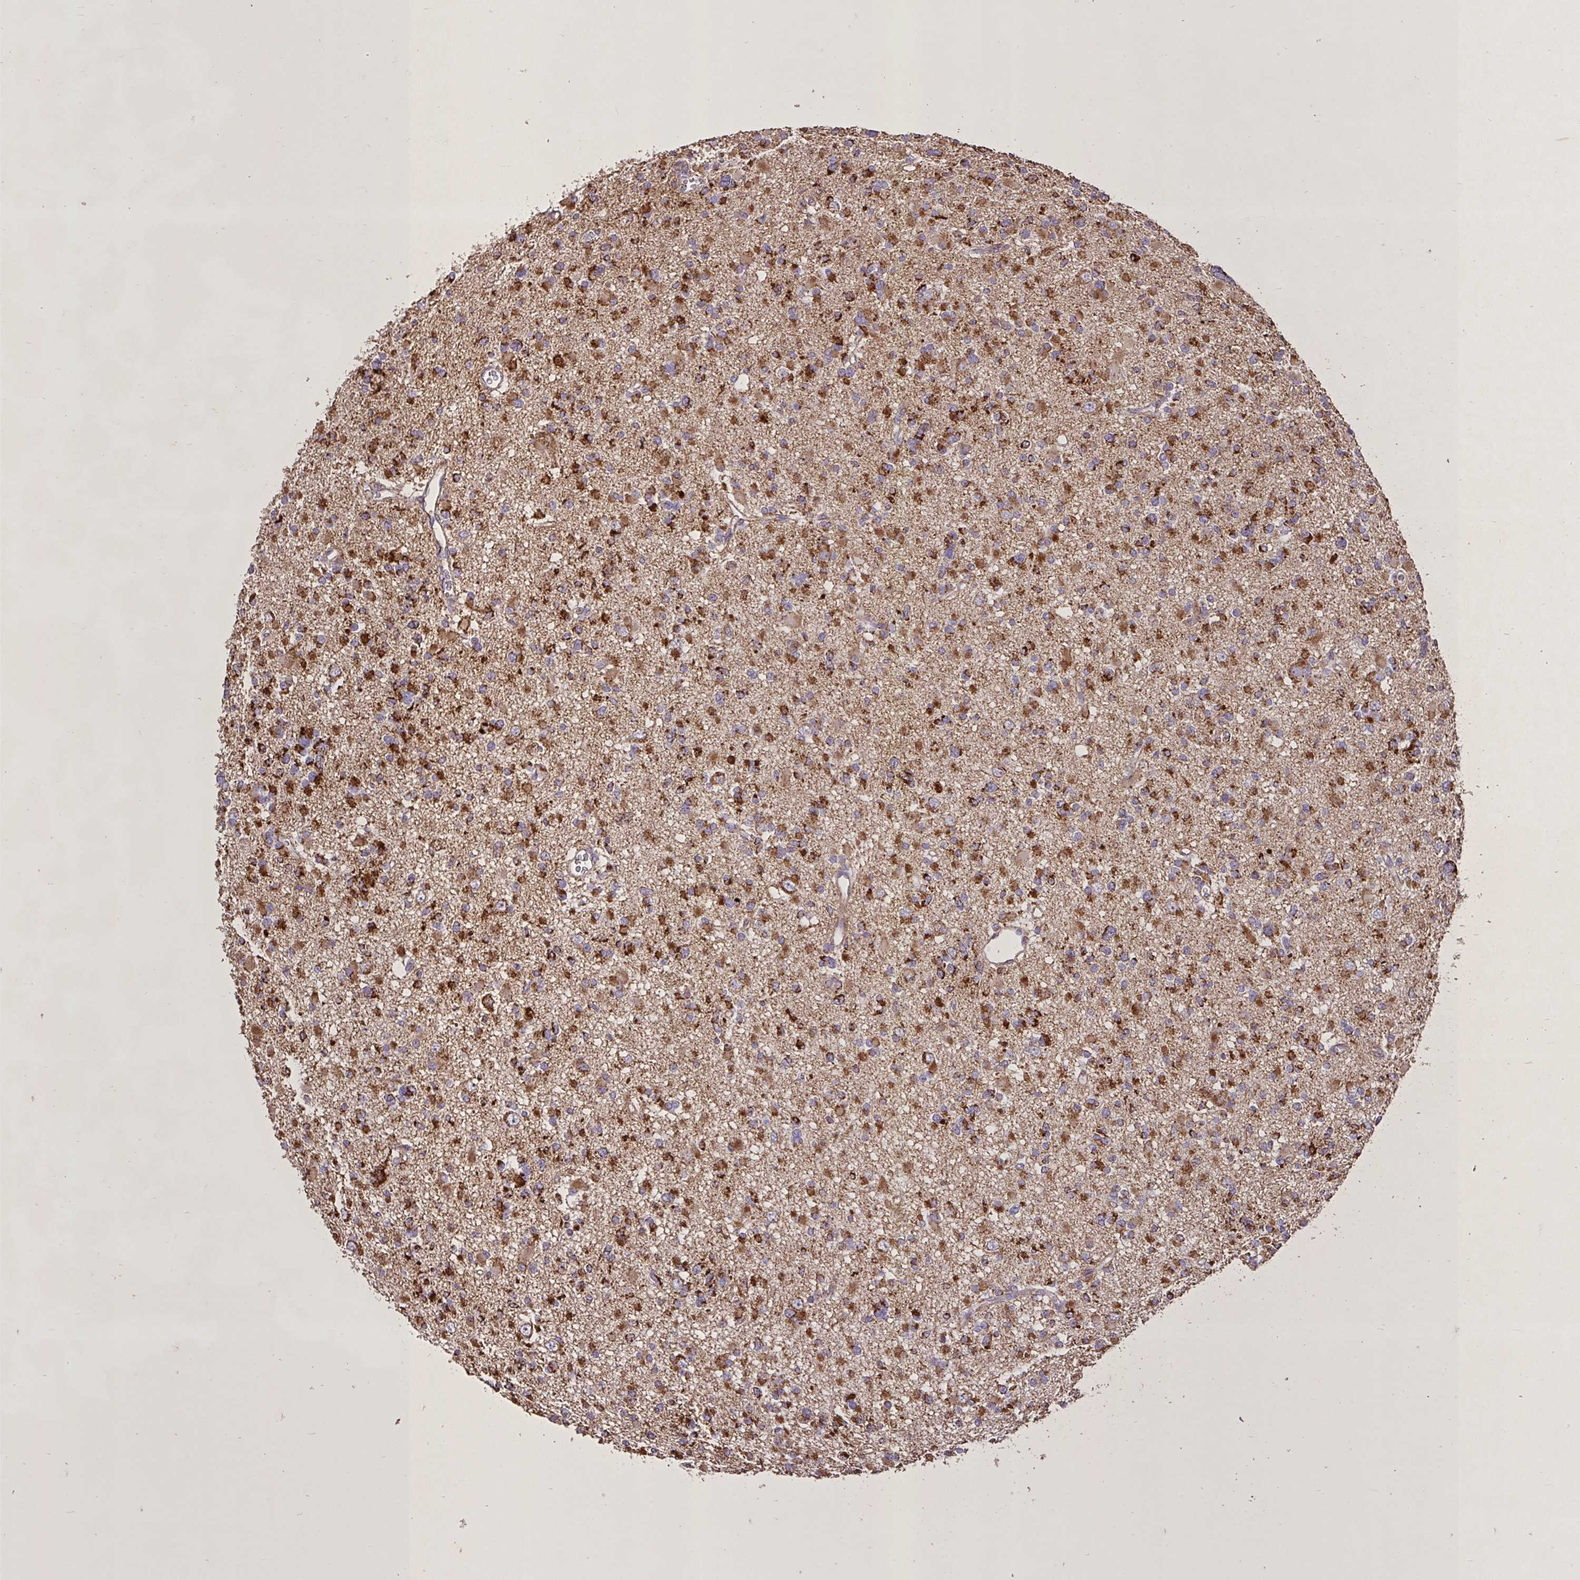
{"staining": {"intensity": "strong", "quantity": ">75%", "location": "cytoplasmic/membranous"}, "tissue": "glioma", "cell_type": "Tumor cells", "image_type": "cancer", "snomed": [{"axis": "morphology", "description": "Glioma, malignant, Low grade"}, {"axis": "topography", "description": "Brain"}], "caption": "High-magnification brightfield microscopy of malignant glioma (low-grade) stained with DAB (3,3'-diaminobenzidine) (brown) and counterstained with hematoxylin (blue). tumor cells exhibit strong cytoplasmic/membranous expression is identified in approximately>75% of cells.", "gene": "AGK", "patient": {"sex": "female", "age": 22}}